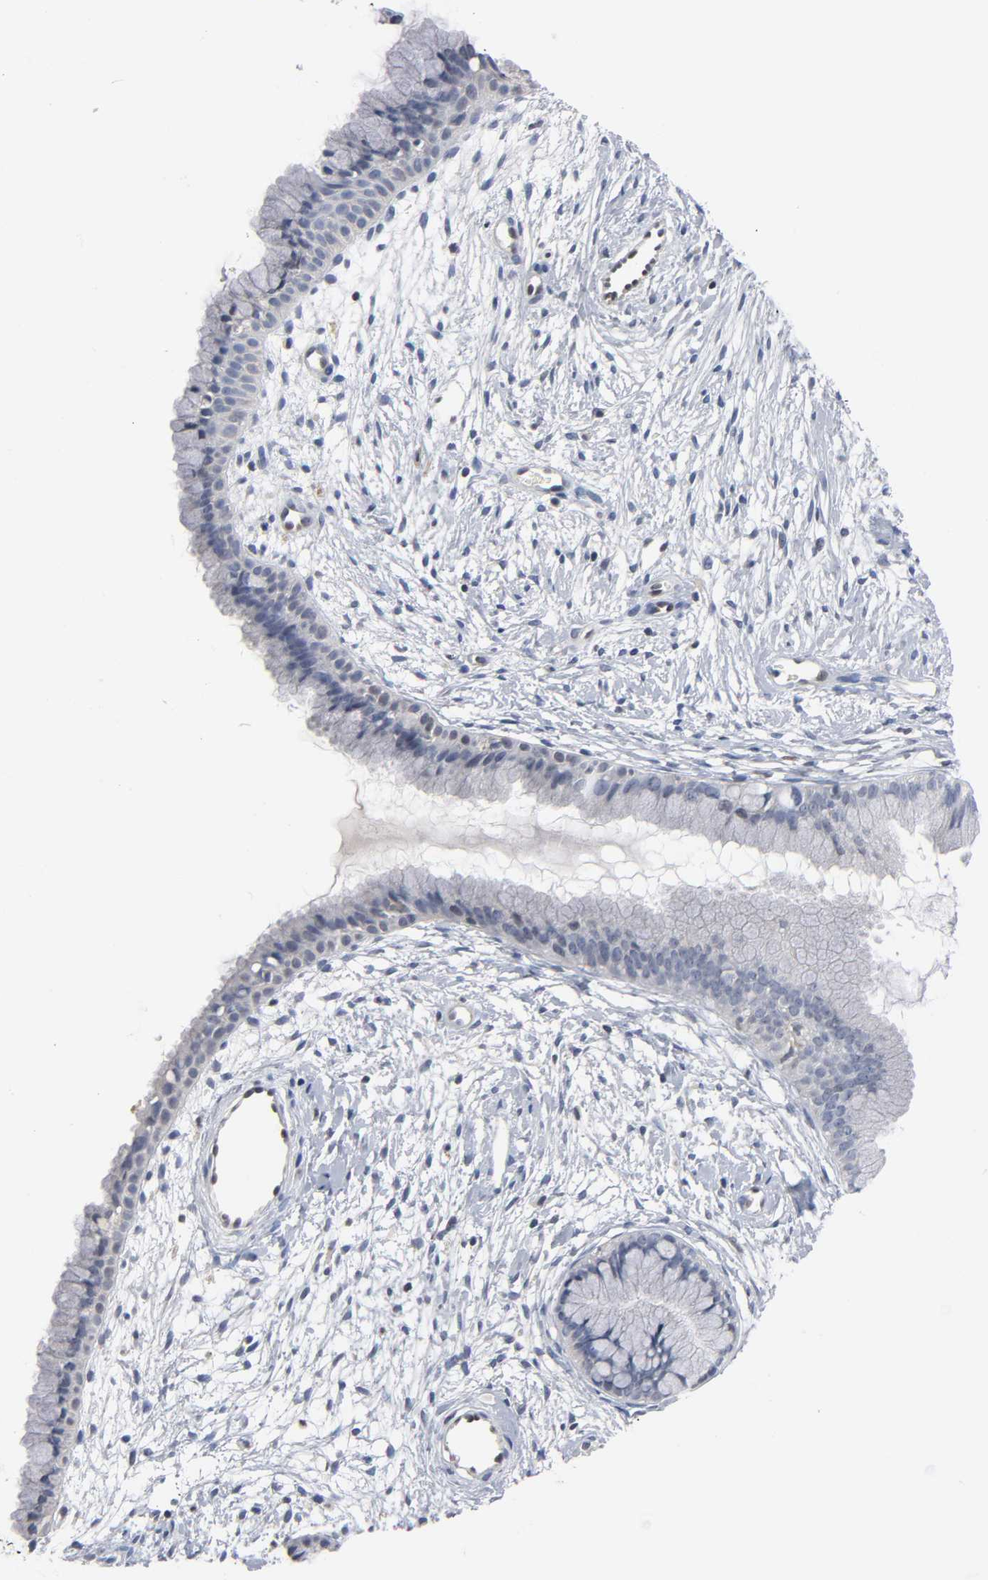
{"staining": {"intensity": "negative", "quantity": "none", "location": "none"}, "tissue": "cervix", "cell_type": "Glandular cells", "image_type": "normal", "snomed": [{"axis": "morphology", "description": "Normal tissue, NOS"}, {"axis": "topography", "description": "Cervix"}], "caption": "Immunohistochemistry image of unremarkable human cervix stained for a protein (brown), which shows no positivity in glandular cells. Nuclei are stained in blue.", "gene": "NFATC1", "patient": {"sex": "female", "age": 39}}